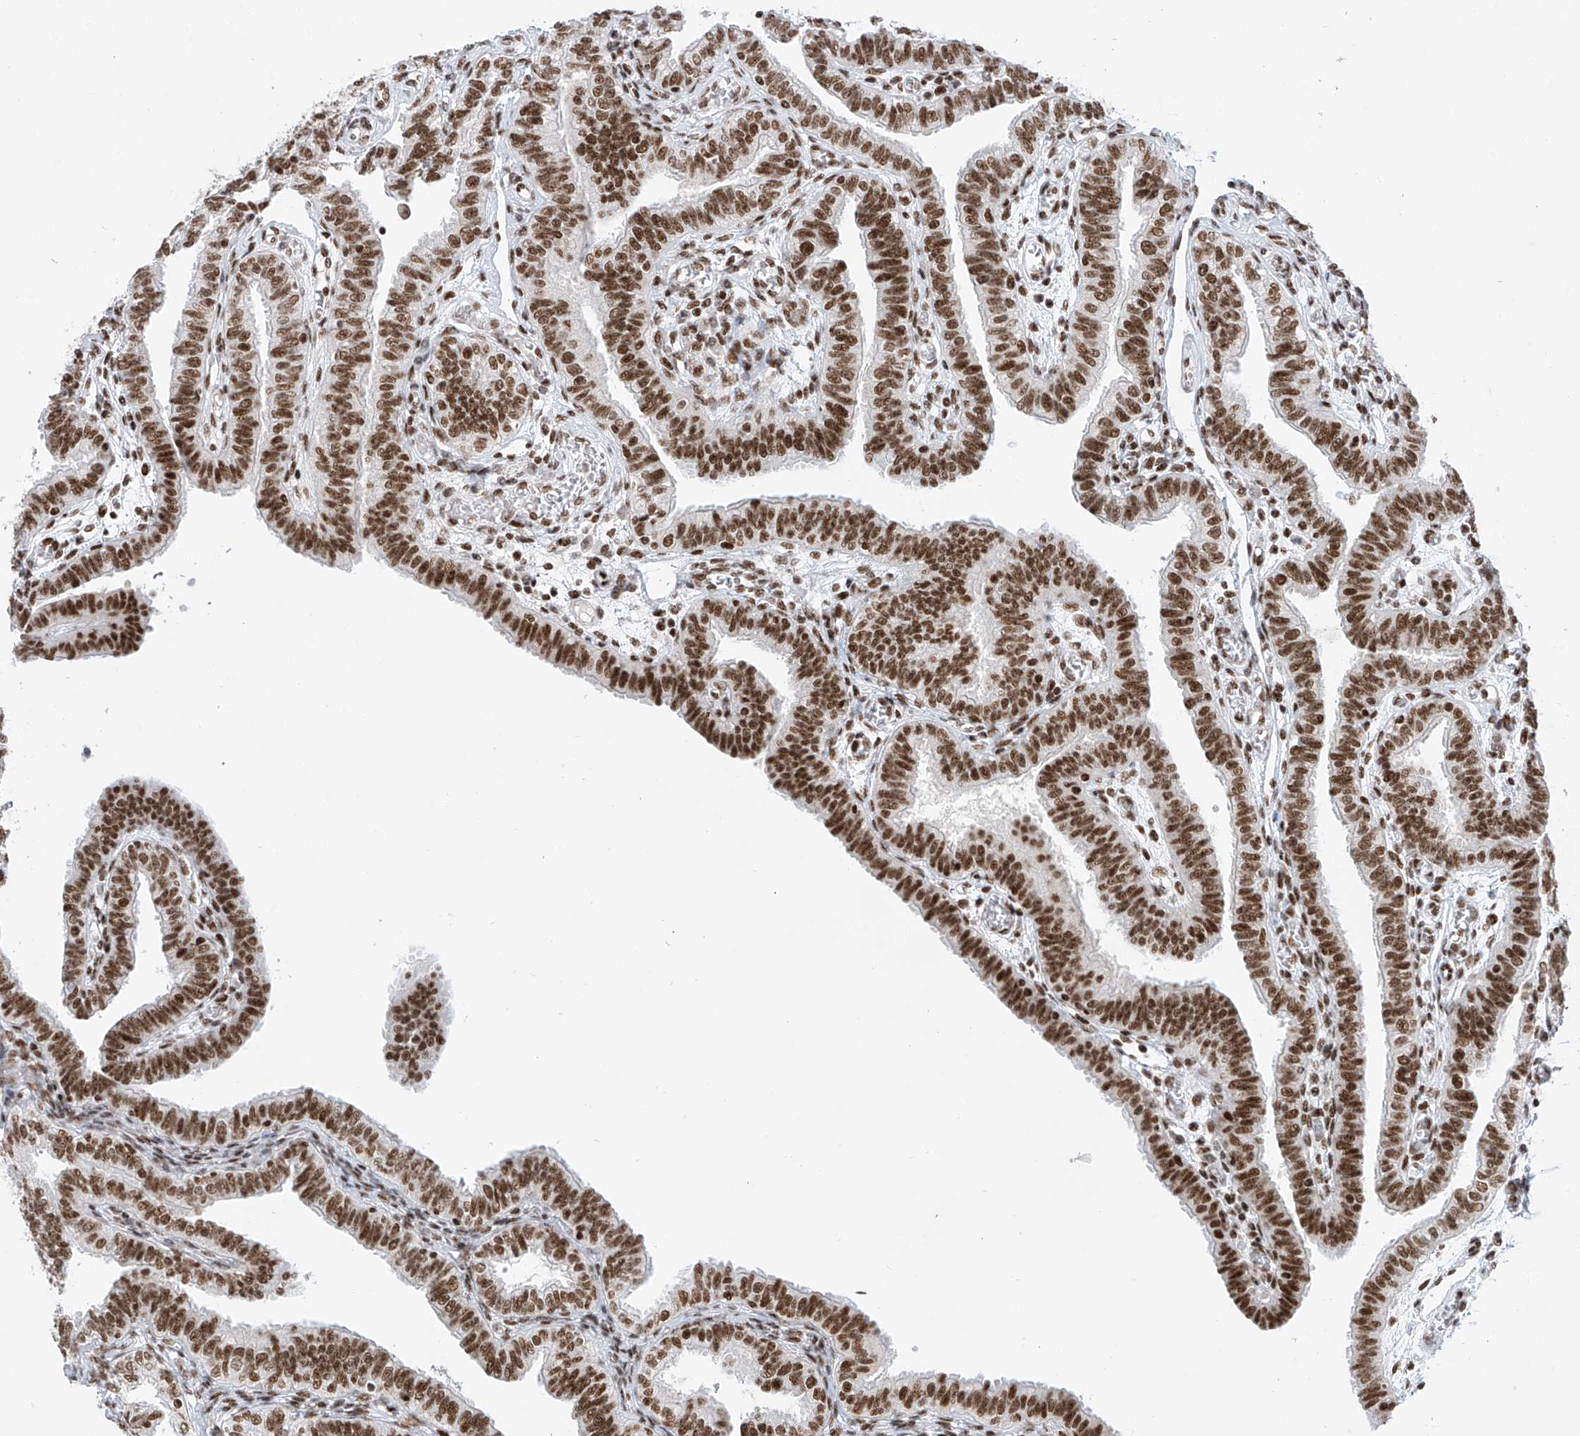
{"staining": {"intensity": "strong", "quantity": ">75%", "location": "nuclear"}, "tissue": "fallopian tube", "cell_type": "Glandular cells", "image_type": "normal", "snomed": [{"axis": "morphology", "description": "Normal tissue, NOS"}, {"axis": "topography", "description": "Fallopian tube"}], "caption": "Fallopian tube stained for a protein (brown) demonstrates strong nuclear positive staining in approximately >75% of glandular cells.", "gene": "TAF4", "patient": {"sex": "female", "age": 39}}